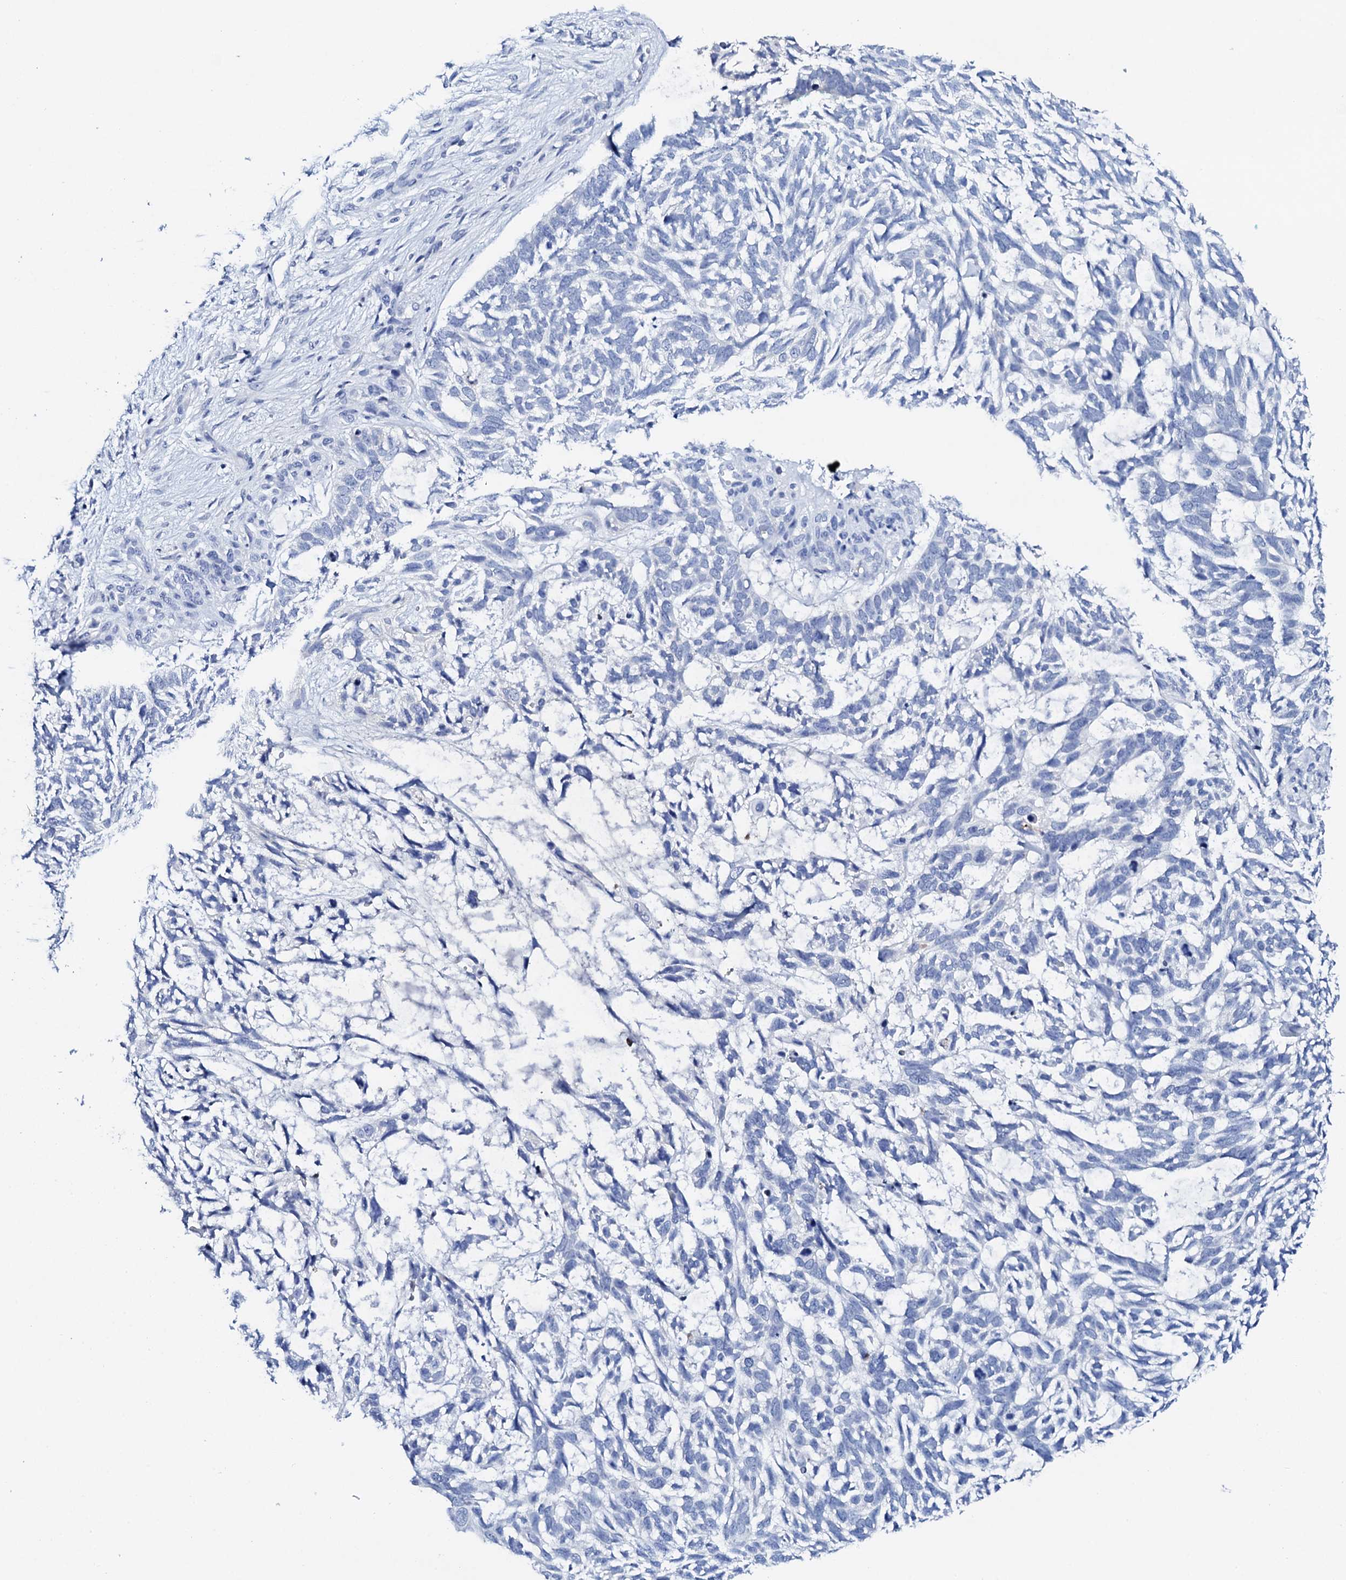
{"staining": {"intensity": "negative", "quantity": "none", "location": "none"}, "tissue": "skin cancer", "cell_type": "Tumor cells", "image_type": "cancer", "snomed": [{"axis": "morphology", "description": "Basal cell carcinoma"}, {"axis": "topography", "description": "Skin"}], "caption": "IHC photomicrograph of neoplastic tissue: human basal cell carcinoma (skin) stained with DAB (3,3'-diaminobenzidine) exhibits no significant protein expression in tumor cells. (DAB (3,3'-diaminobenzidine) IHC visualized using brightfield microscopy, high magnification).", "gene": "FBXL16", "patient": {"sex": "male", "age": 88}}